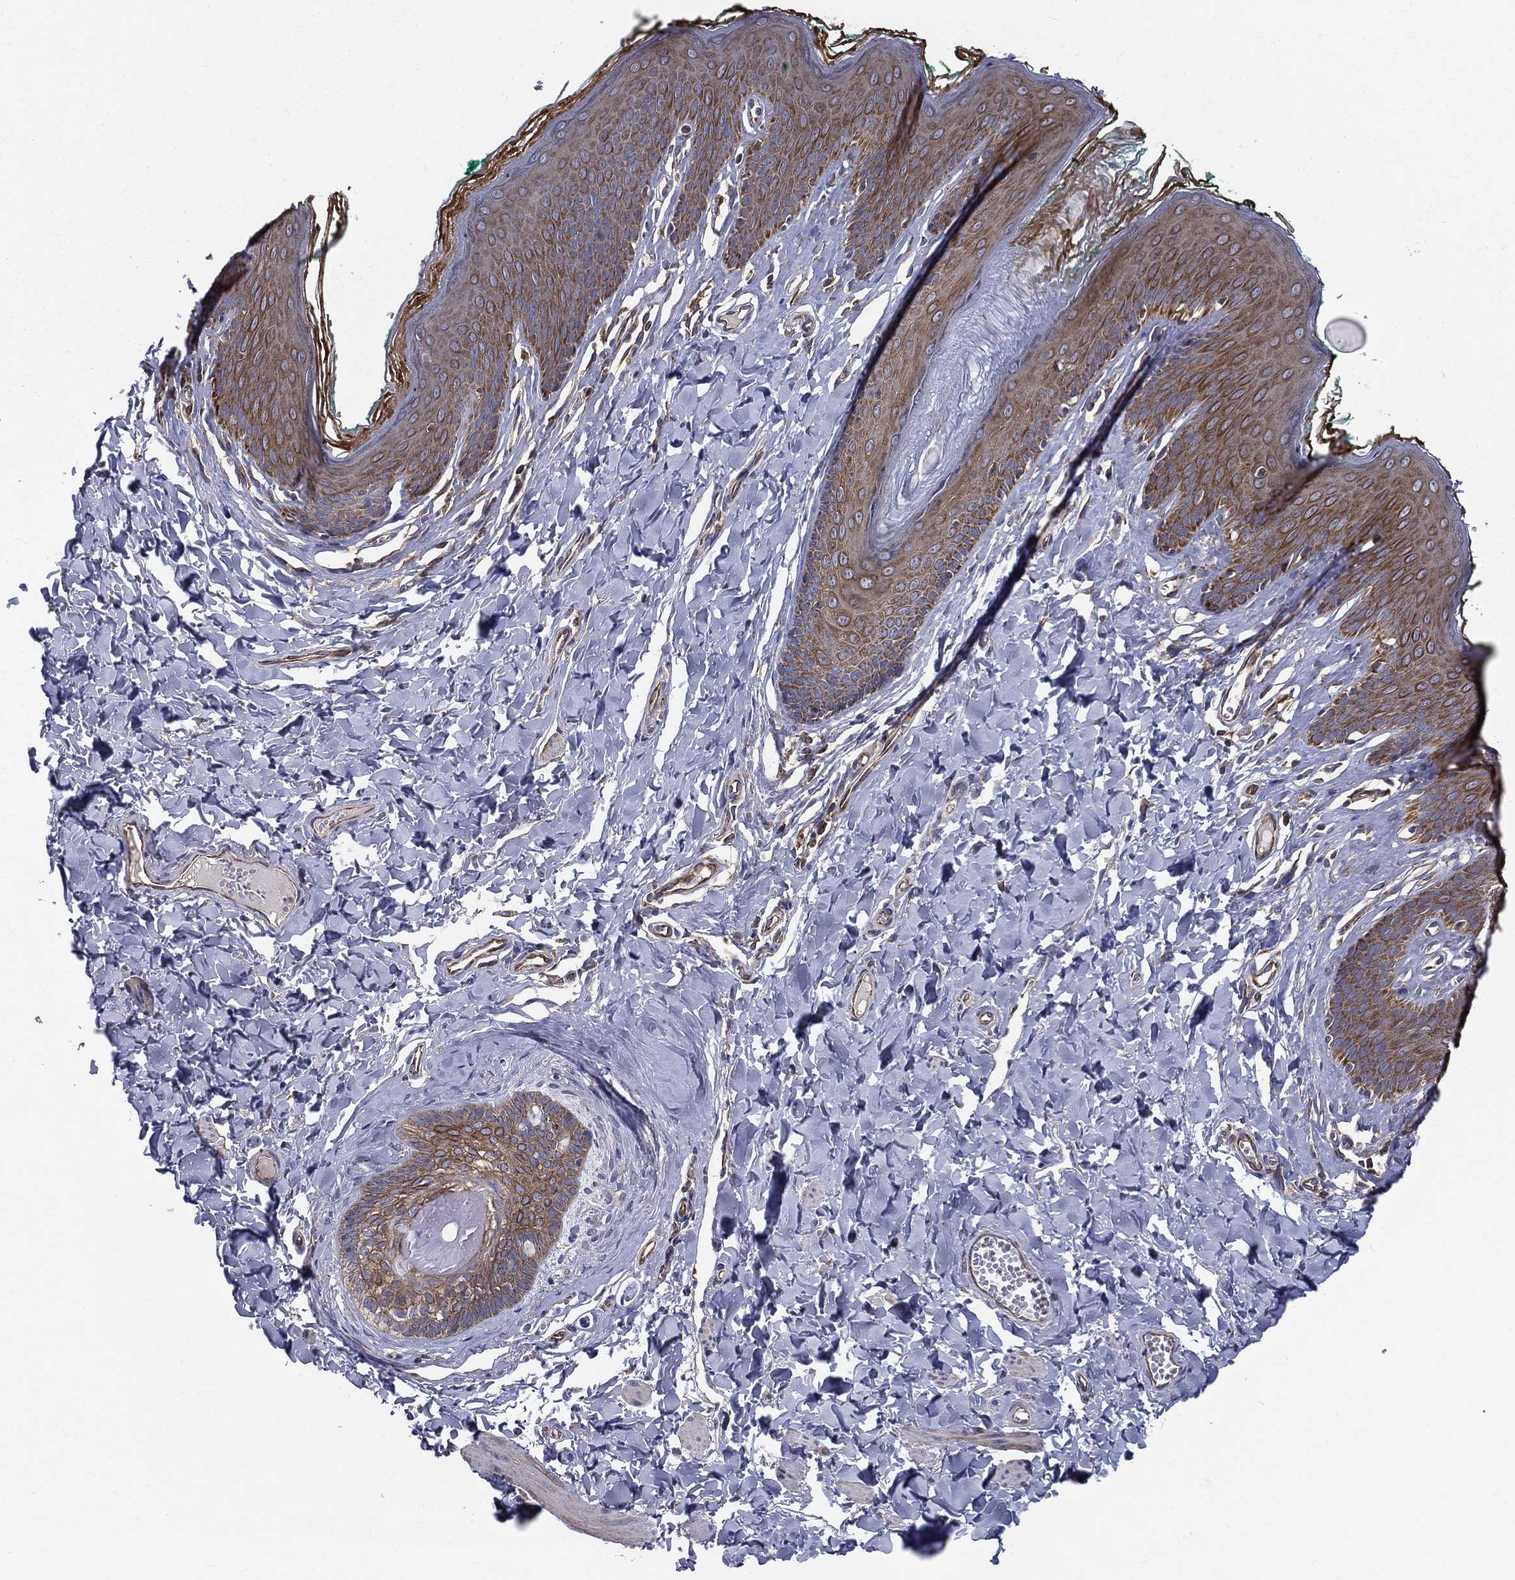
{"staining": {"intensity": "moderate", "quantity": ">75%", "location": "cytoplasmic/membranous"}, "tissue": "skin", "cell_type": "Epidermal cells", "image_type": "normal", "snomed": [{"axis": "morphology", "description": "Normal tissue, NOS"}, {"axis": "topography", "description": "Vulva"}], "caption": "Protein analysis of unremarkable skin exhibits moderate cytoplasmic/membranous staining in about >75% of epidermal cells.", "gene": "MIX23", "patient": {"sex": "female", "age": 66}}